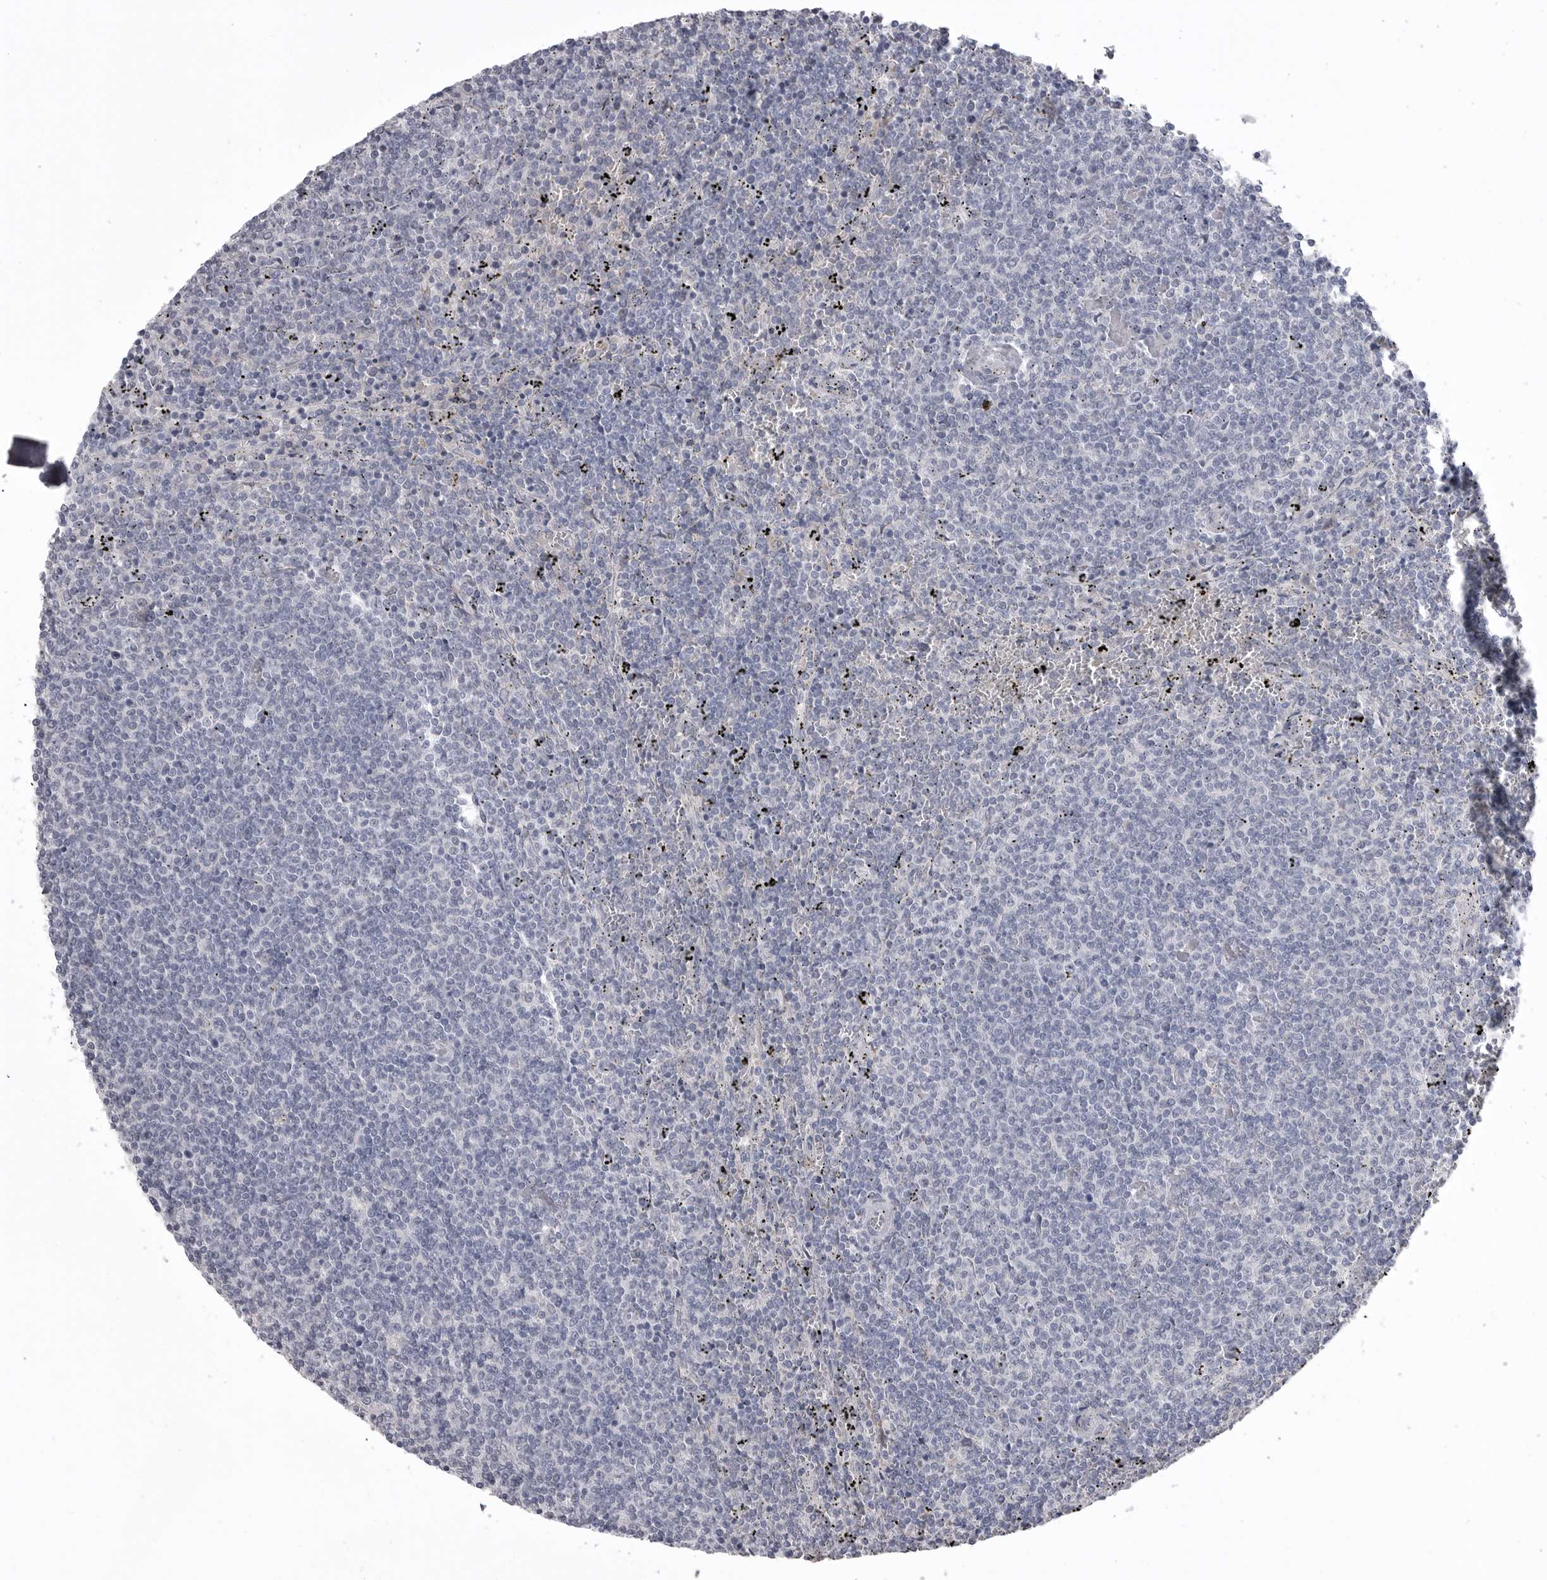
{"staining": {"intensity": "negative", "quantity": "none", "location": "none"}, "tissue": "lymphoma", "cell_type": "Tumor cells", "image_type": "cancer", "snomed": [{"axis": "morphology", "description": "Malignant lymphoma, non-Hodgkin's type, Low grade"}, {"axis": "topography", "description": "Spleen"}], "caption": "Immunohistochemistry (IHC) of human low-grade malignant lymphoma, non-Hodgkin's type displays no expression in tumor cells.", "gene": "SERPING1", "patient": {"sex": "female", "age": 50}}